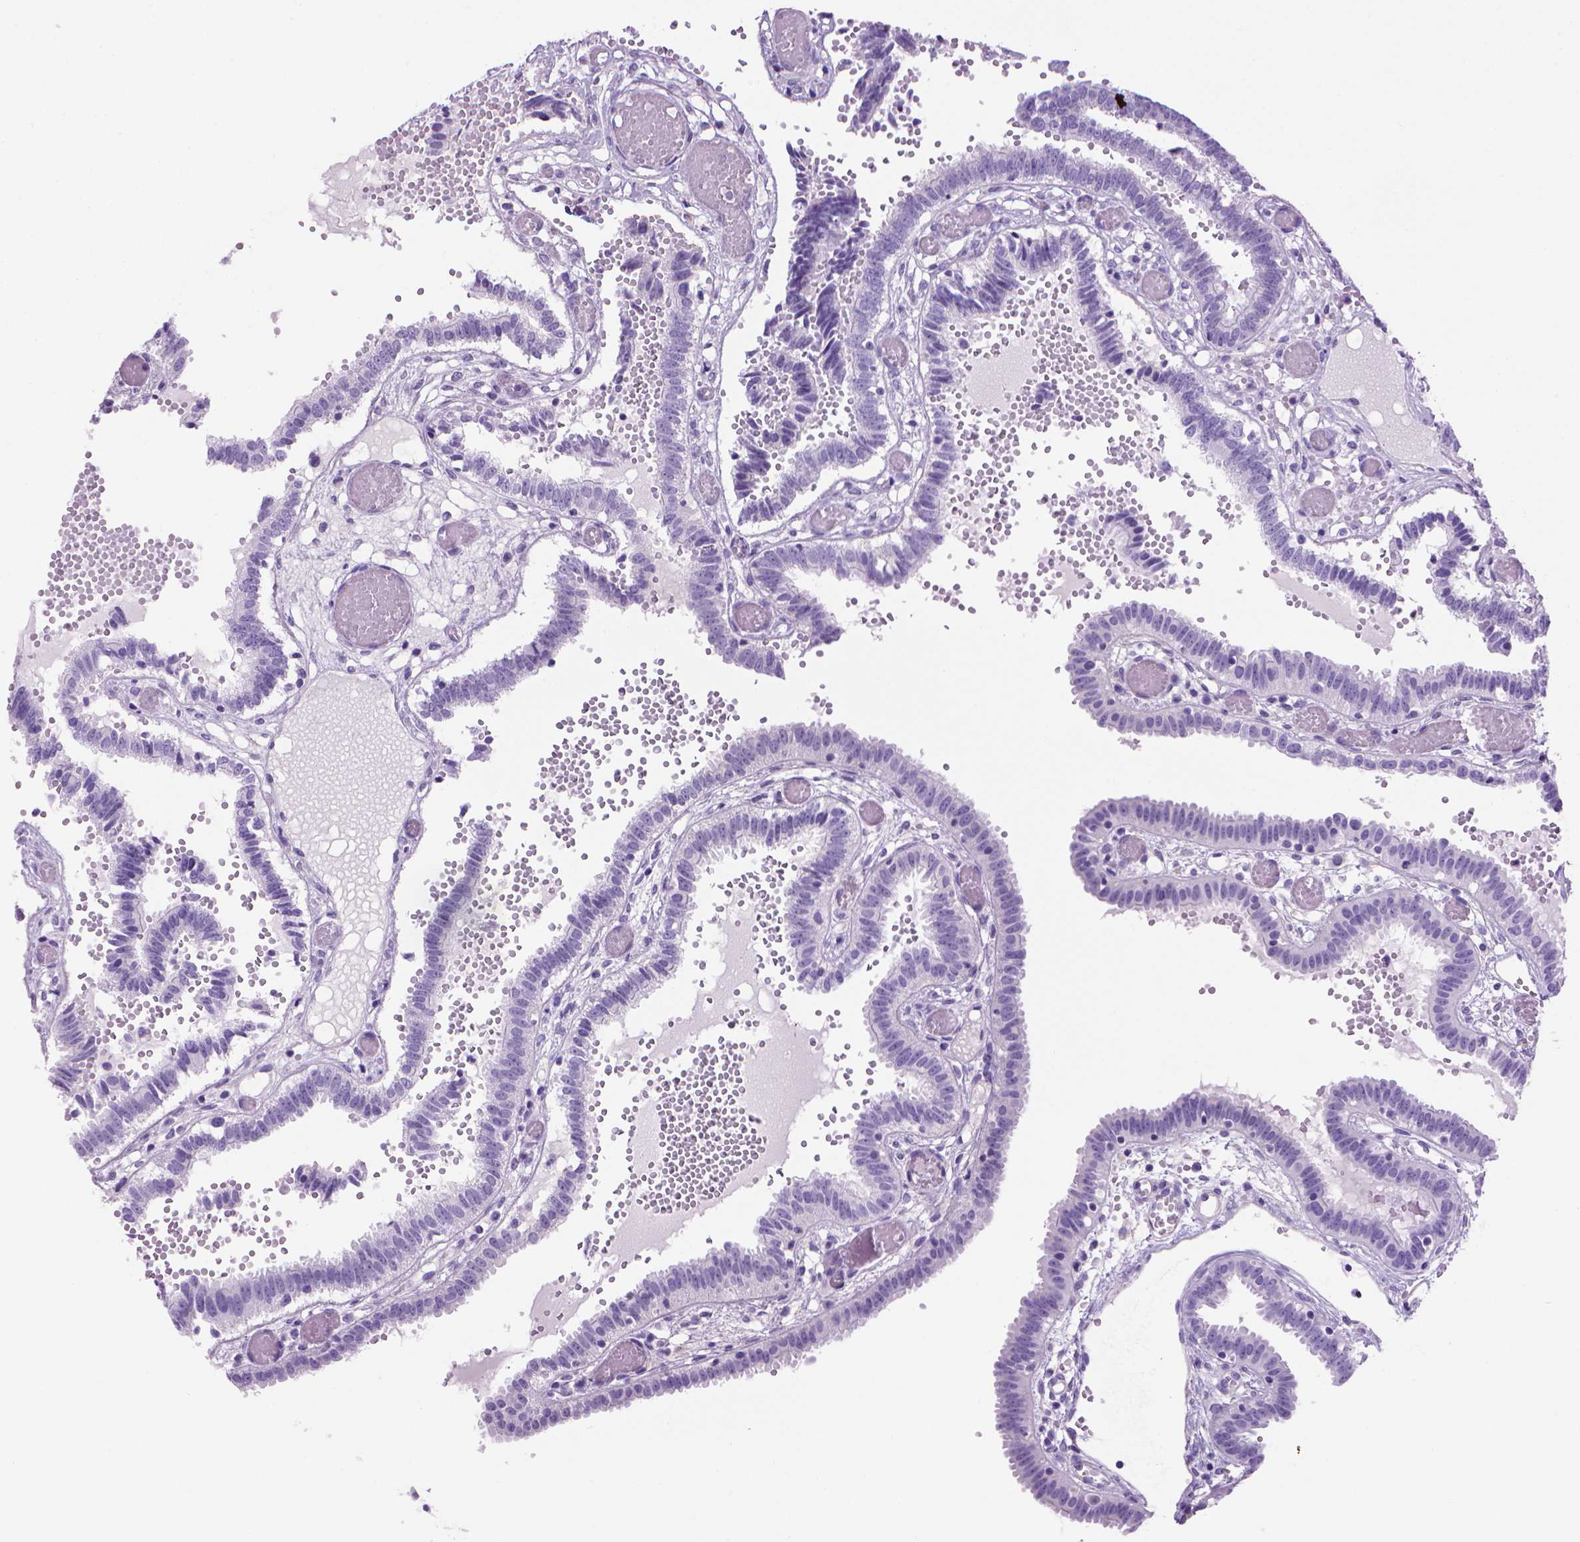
{"staining": {"intensity": "negative", "quantity": "none", "location": "none"}, "tissue": "fallopian tube", "cell_type": "Glandular cells", "image_type": "normal", "snomed": [{"axis": "morphology", "description": "Normal tissue, NOS"}, {"axis": "topography", "description": "Fallopian tube"}], "caption": "Immunohistochemistry (IHC) of normal fallopian tube displays no staining in glandular cells. The staining is performed using DAB brown chromogen with nuclei counter-stained in using hematoxylin.", "gene": "ARHGEF33", "patient": {"sex": "female", "age": 37}}